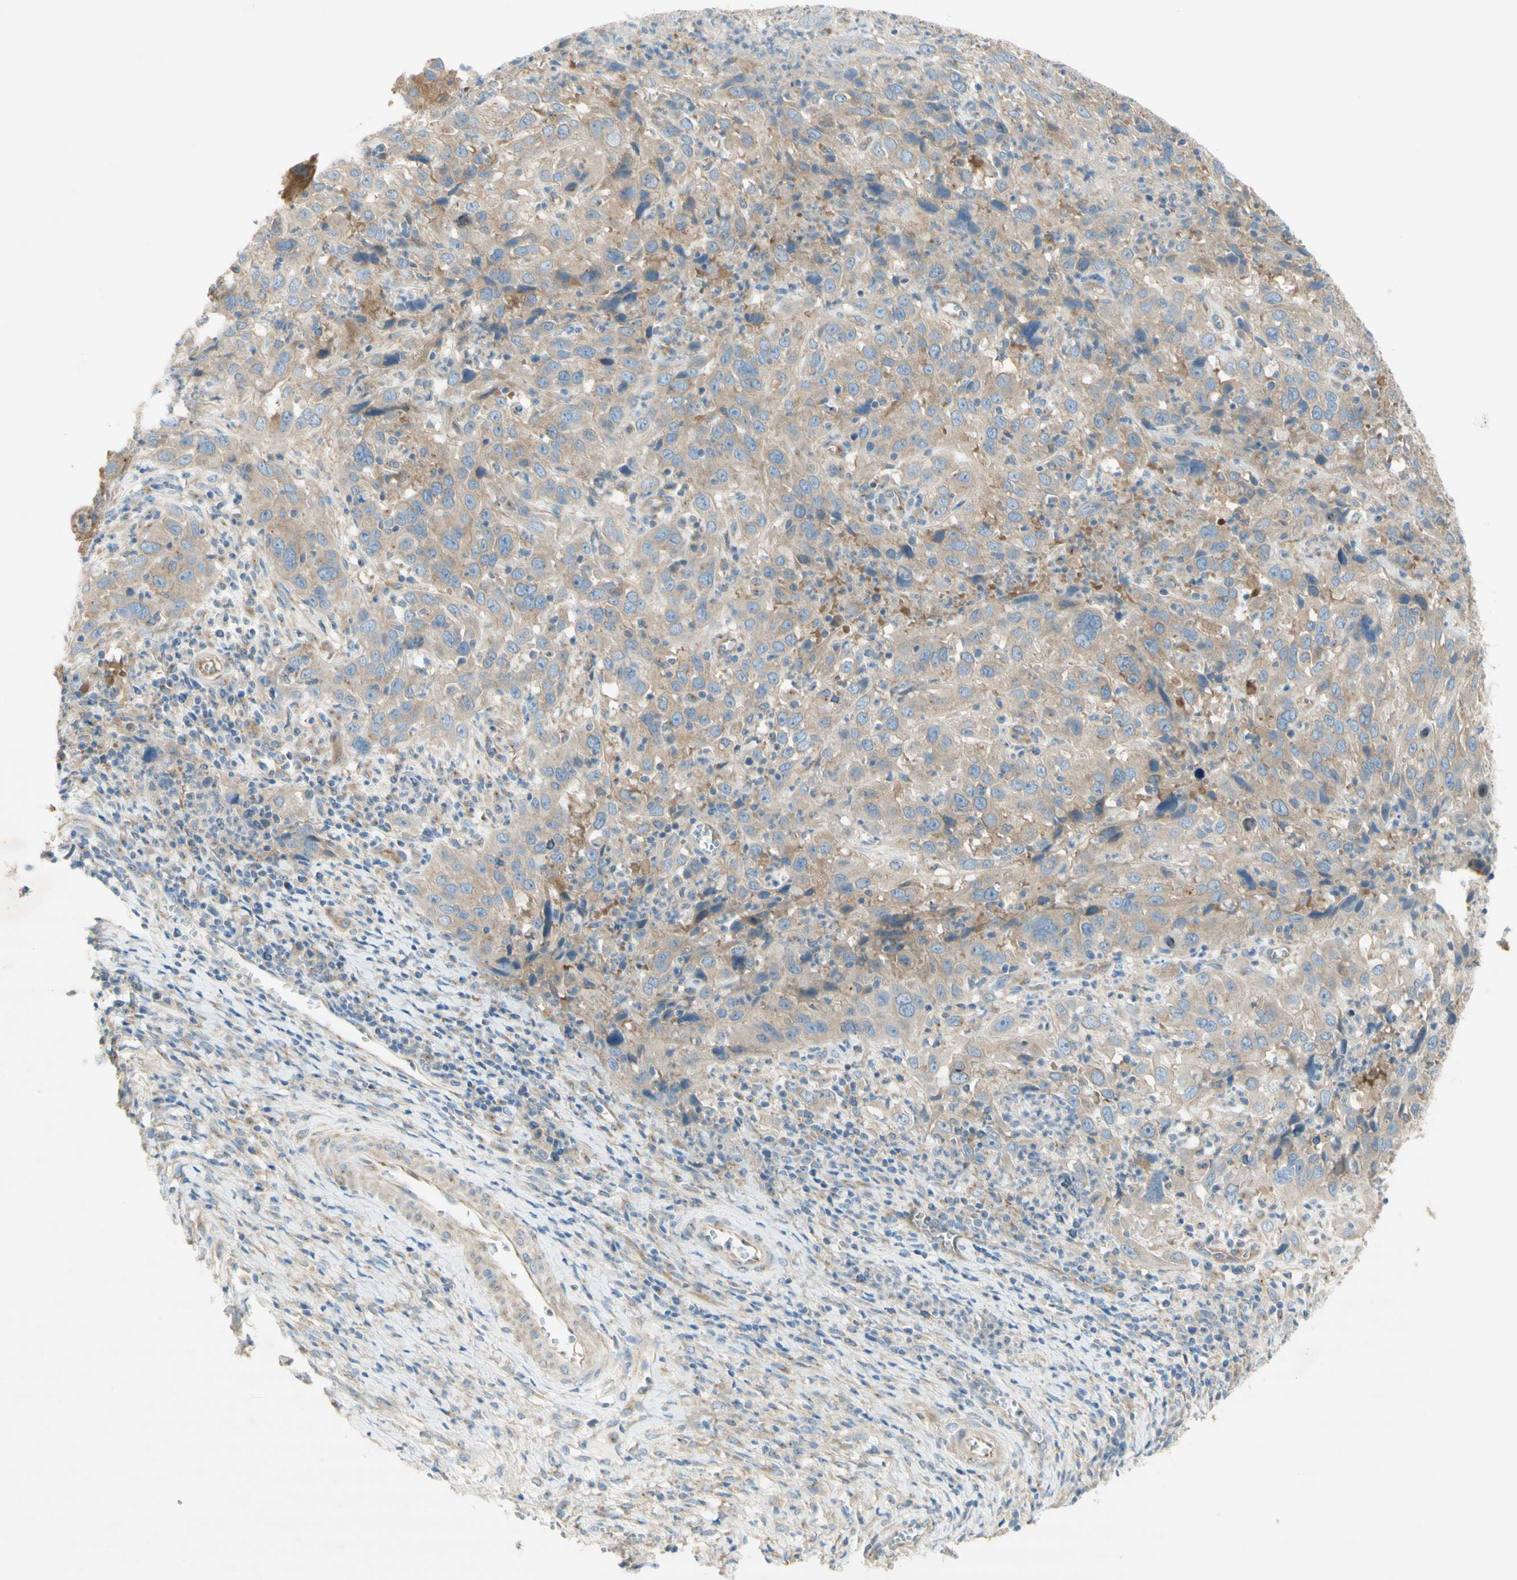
{"staining": {"intensity": "weak", "quantity": ">75%", "location": "cytoplasmic/membranous"}, "tissue": "cervical cancer", "cell_type": "Tumor cells", "image_type": "cancer", "snomed": [{"axis": "morphology", "description": "Squamous cell carcinoma, NOS"}, {"axis": "topography", "description": "Cervix"}], "caption": "Tumor cells display low levels of weak cytoplasmic/membranous positivity in about >75% of cells in cervical cancer (squamous cell carcinoma).", "gene": "DYNC1H1", "patient": {"sex": "female", "age": 32}}